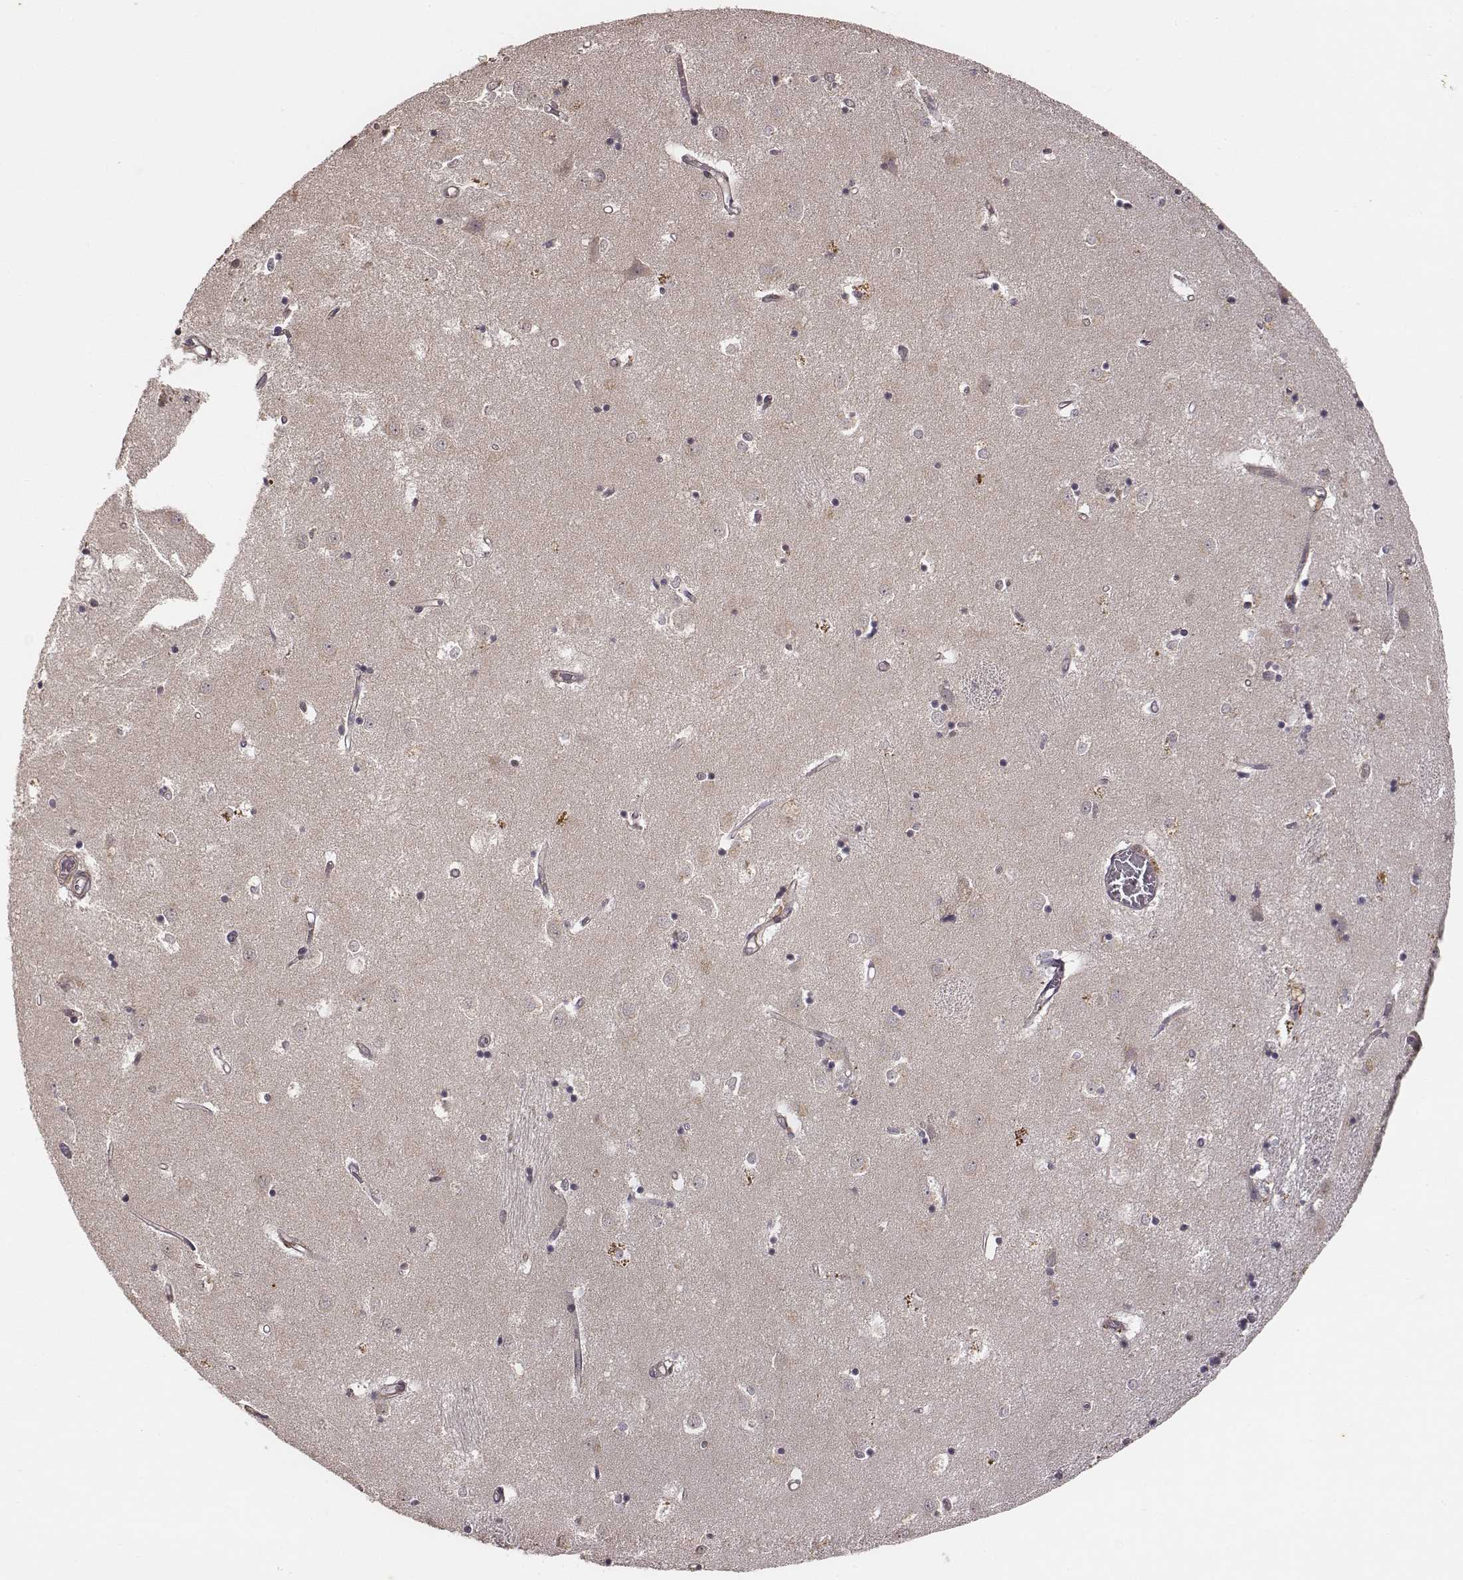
{"staining": {"intensity": "negative", "quantity": "none", "location": "none"}, "tissue": "caudate", "cell_type": "Glial cells", "image_type": "normal", "snomed": [{"axis": "morphology", "description": "Normal tissue, NOS"}, {"axis": "topography", "description": "Lateral ventricle wall"}], "caption": "This is a image of immunohistochemistry (IHC) staining of benign caudate, which shows no positivity in glial cells. (DAB (3,3'-diaminobenzidine) IHC, high magnification).", "gene": "VPS26A", "patient": {"sex": "male", "age": 54}}